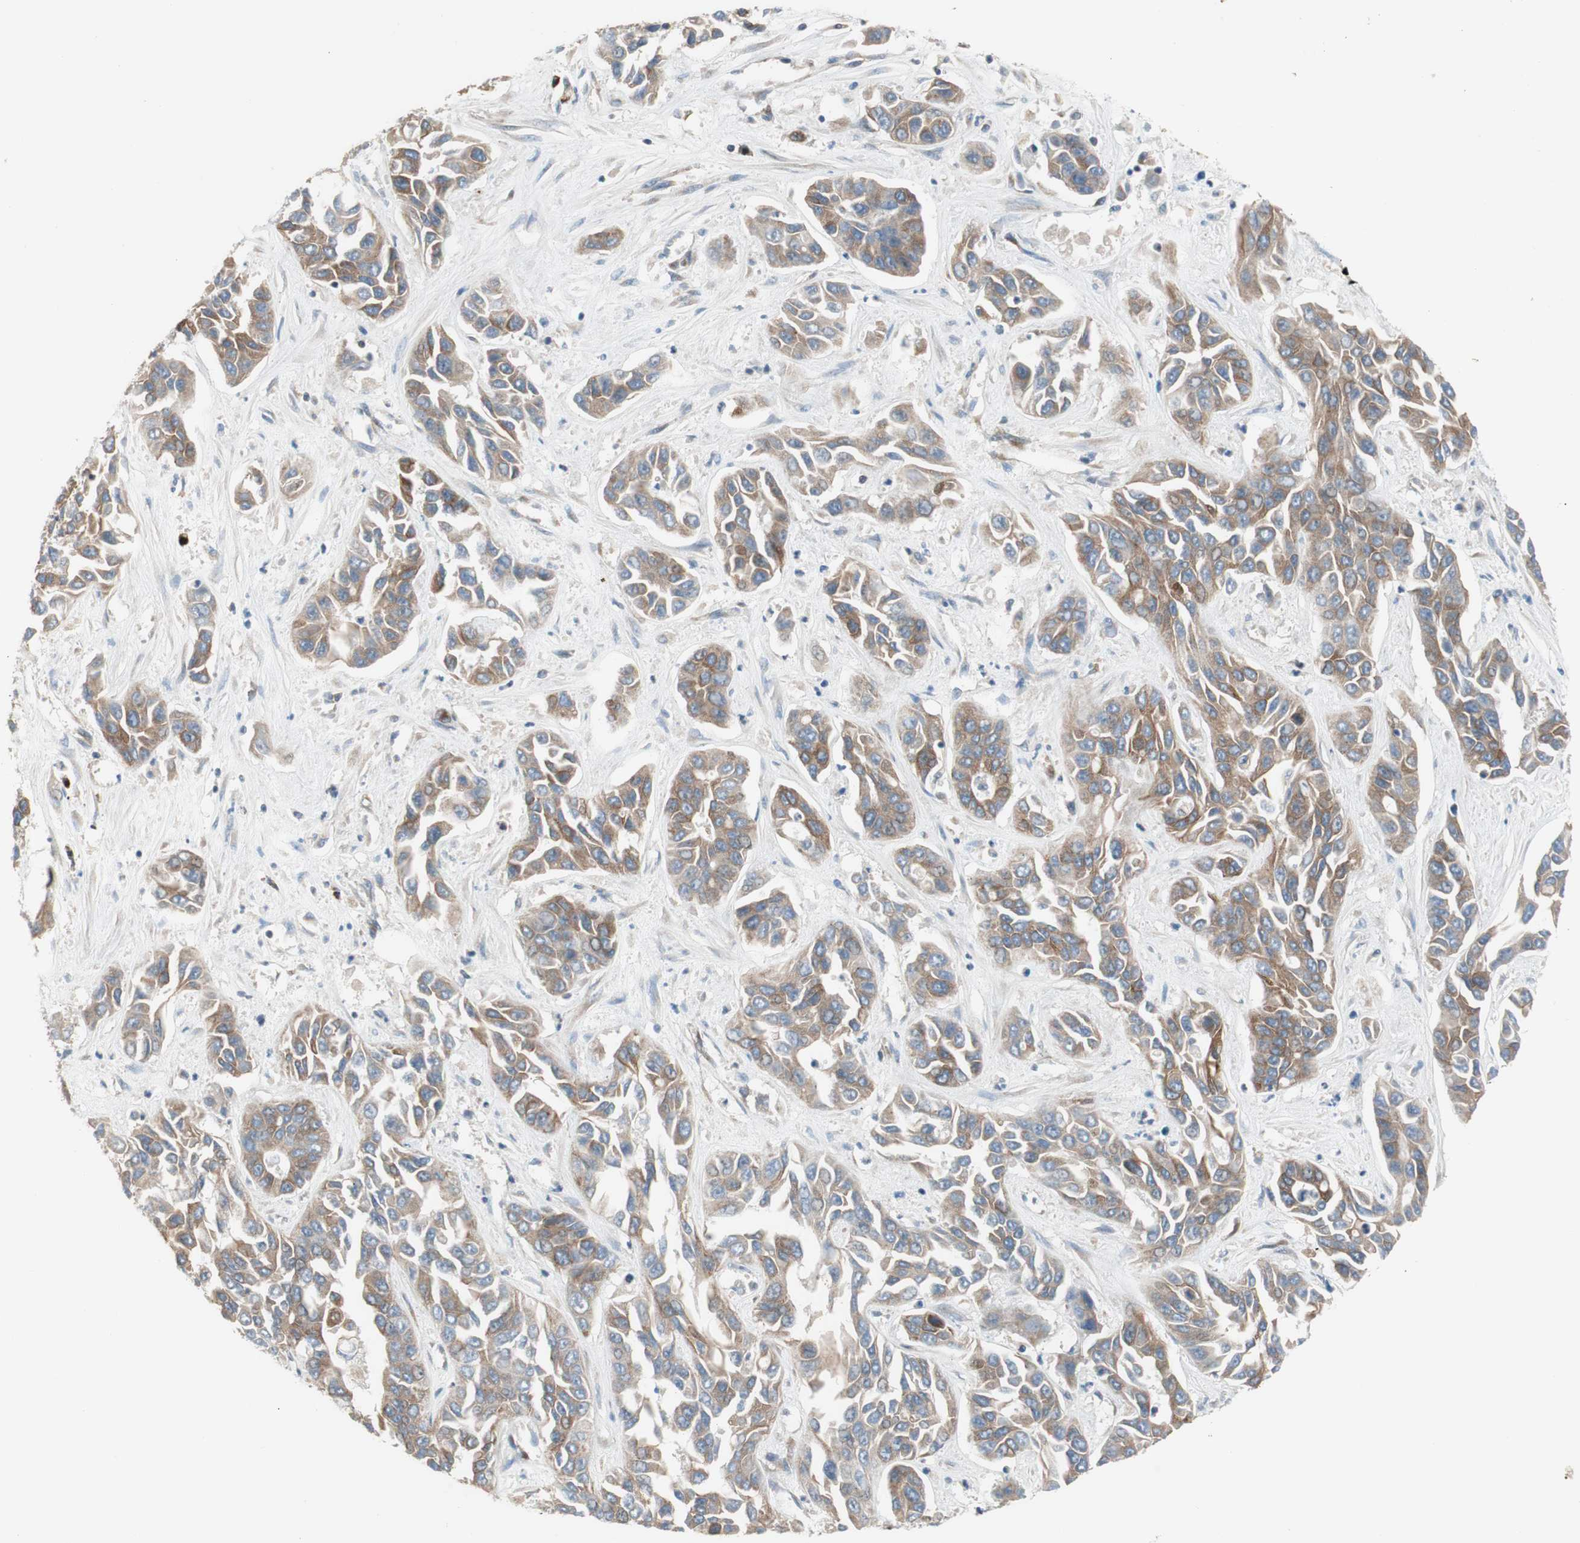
{"staining": {"intensity": "moderate", "quantity": ">75%", "location": "cytoplasmic/membranous"}, "tissue": "liver cancer", "cell_type": "Tumor cells", "image_type": "cancer", "snomed": [{"axis": "morphology", "description": "Cholangiocarcinoma"}, {"axis": "topography", "description": "Liver"}], "caption": "Protein expression analysis of liver cancer (cholangiocarcinoma) demonstrates moderate cytoplasmic/membranous positivity in about >75% of tumor cells. (DAB (3,3'-diaminobenzidine) IHC, brown staining for protein, blue staining for nuclei).", "gene": "CLCC1", "patient": {"sex": "female", "age": 52}}